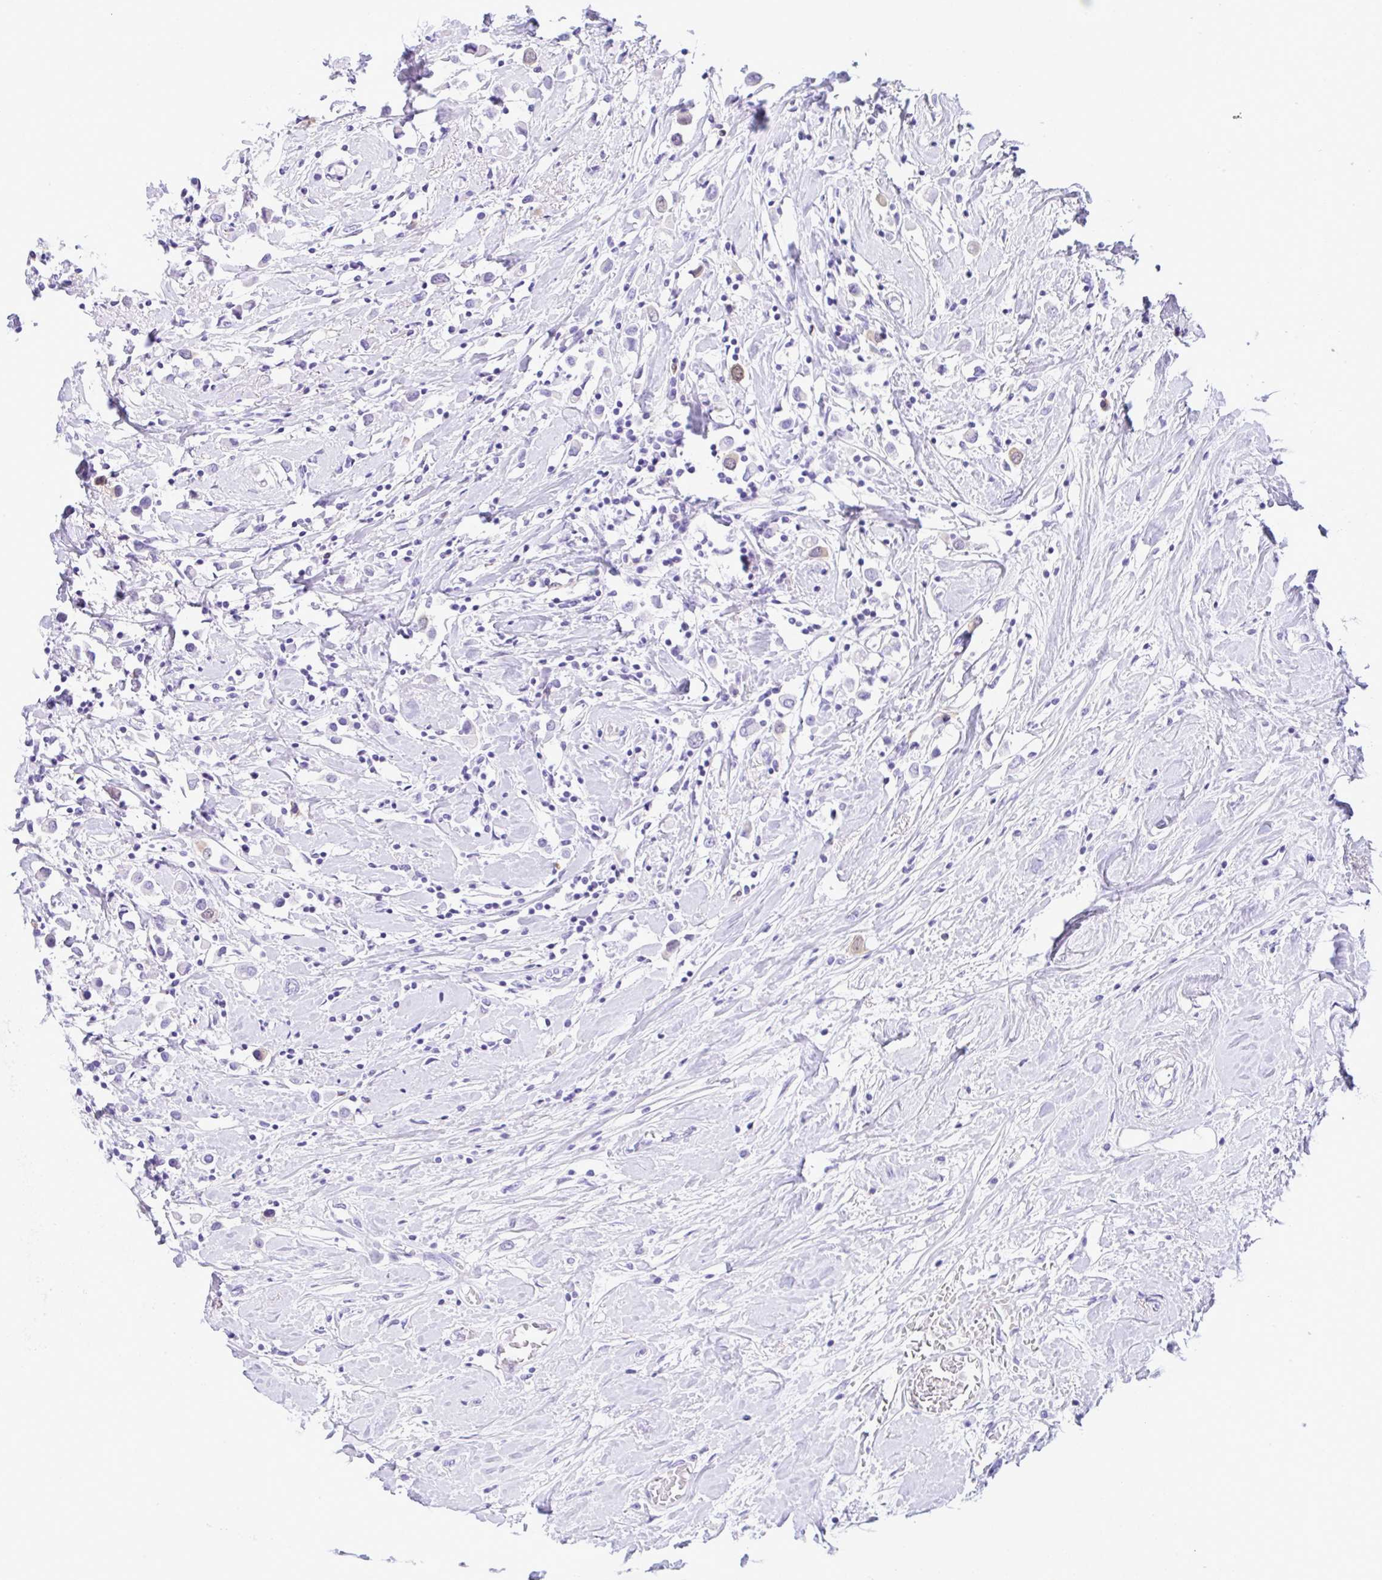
{"staining": {"intensity": "negative", "quantity": "none", "location": "none"}, "tissue": "breast cancer", "cell_type": "Tumor cells", "image_type": "cancer", "snomed": [{"axis": "morphology", "description": "Duct carcinoma"}, {"axis": "topography", "description": "Breast"}], "caption": "A high-resolution micrograph shows immunohistochemistry (IHC) staining of breast cancer, which exhibits no significant staining in tumor cells.", "gene": "RRM2", "patient": {"sex": "female", "age": 61}}